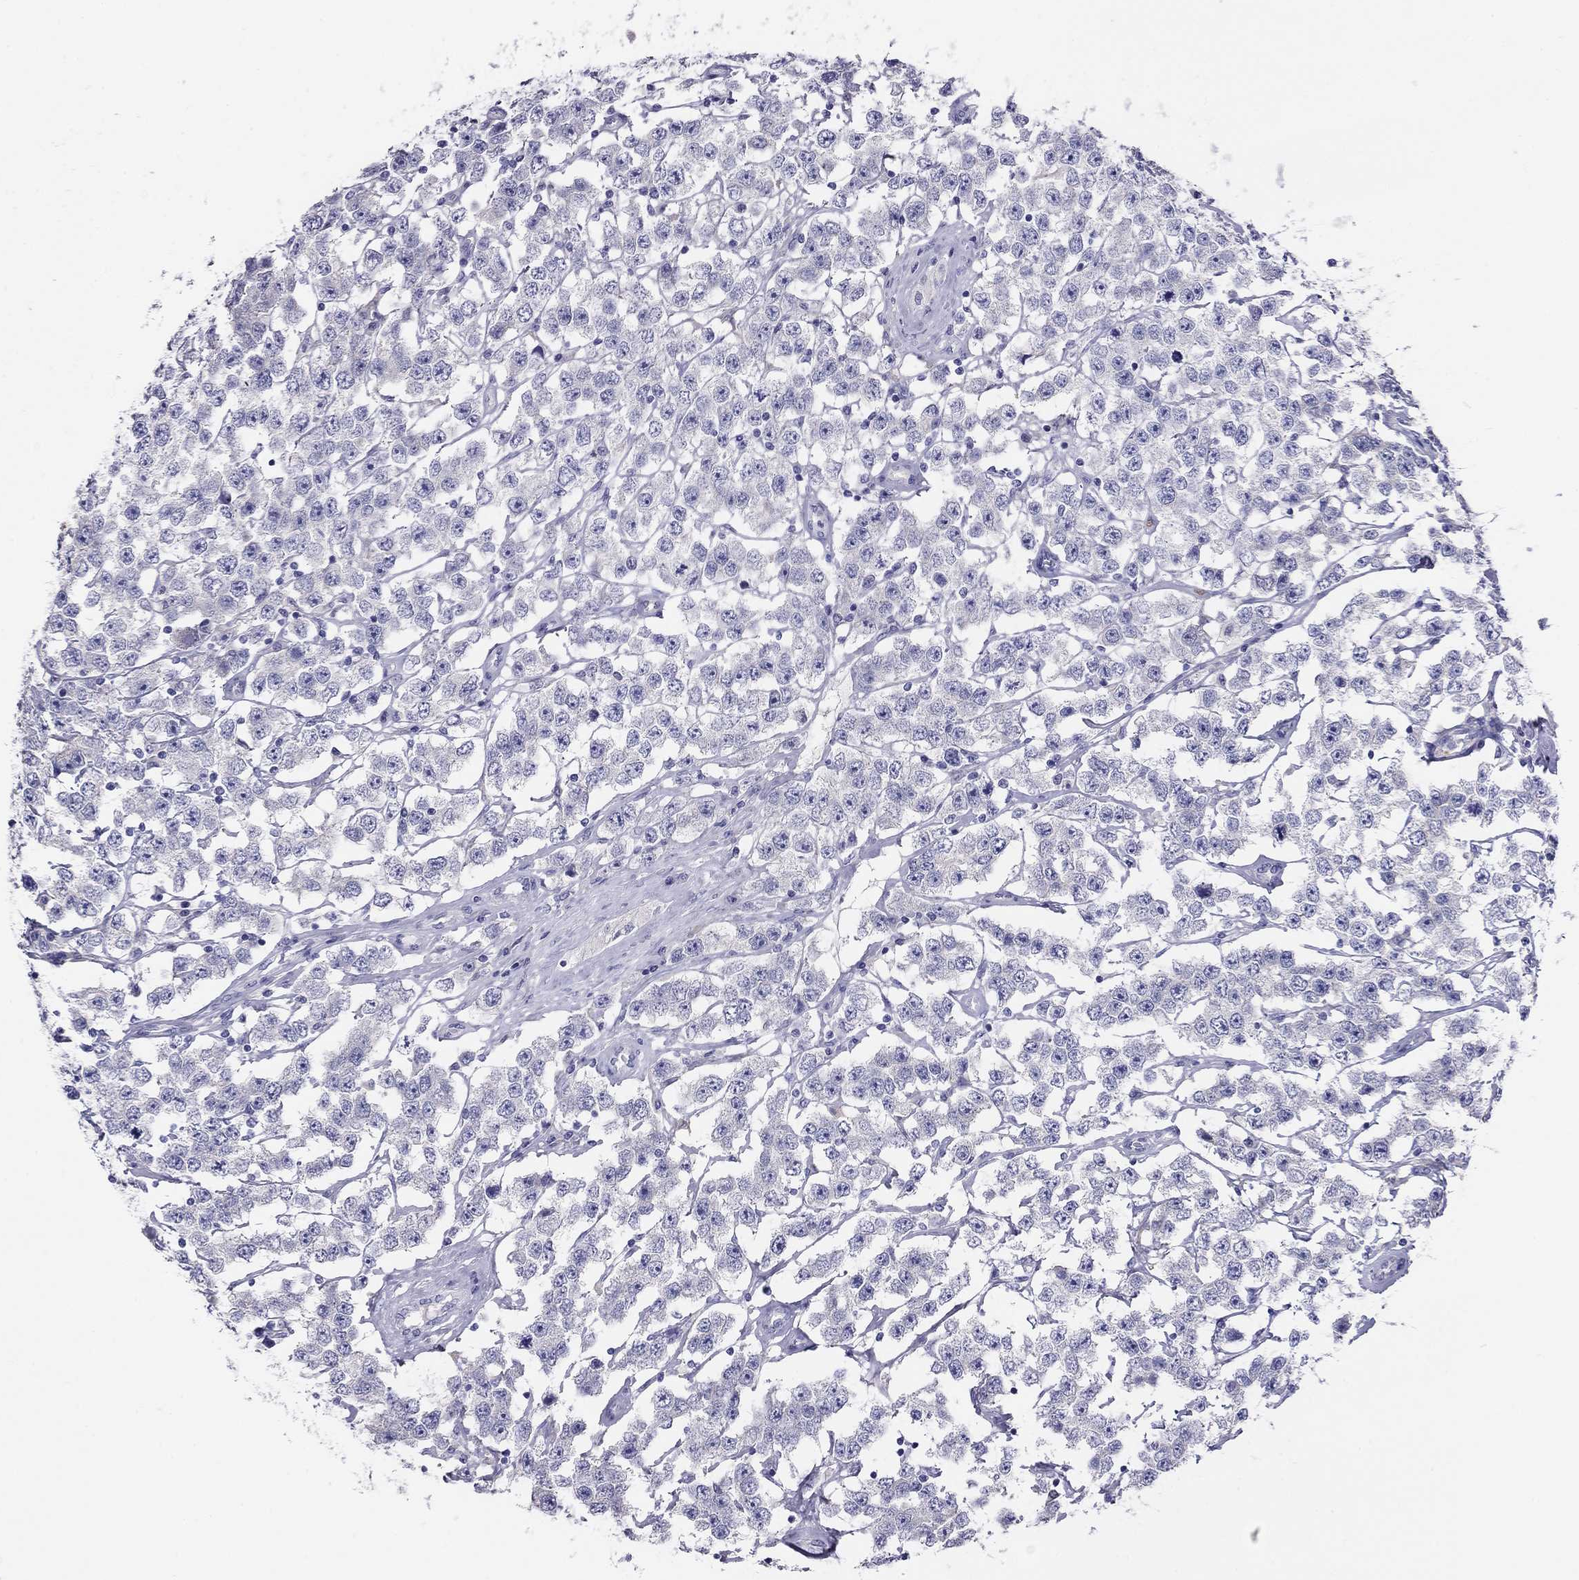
{"staining": {"intensity": "negative", "quantity": "none", "location": "none"}, "tissue": "testis cancer", "cell_type": "Tumor cells", "image_type": "cancer", "snomed": [{"axis": "morphology", "description": "Seminoma, NOS"}, {"axis": "topography", "description": "Testis"}], "caption": "Seminoma (testis) was stained to show a protein in brown. There is no significant expression in tumor cells. The staining is performed using DAB (3,3'-diaminobenzidine) brown chromogen with nuclei counter-stained in using hematoxylin.", "gene": "MGAT4C", "patient": {"sex": "male", "age": 52}}